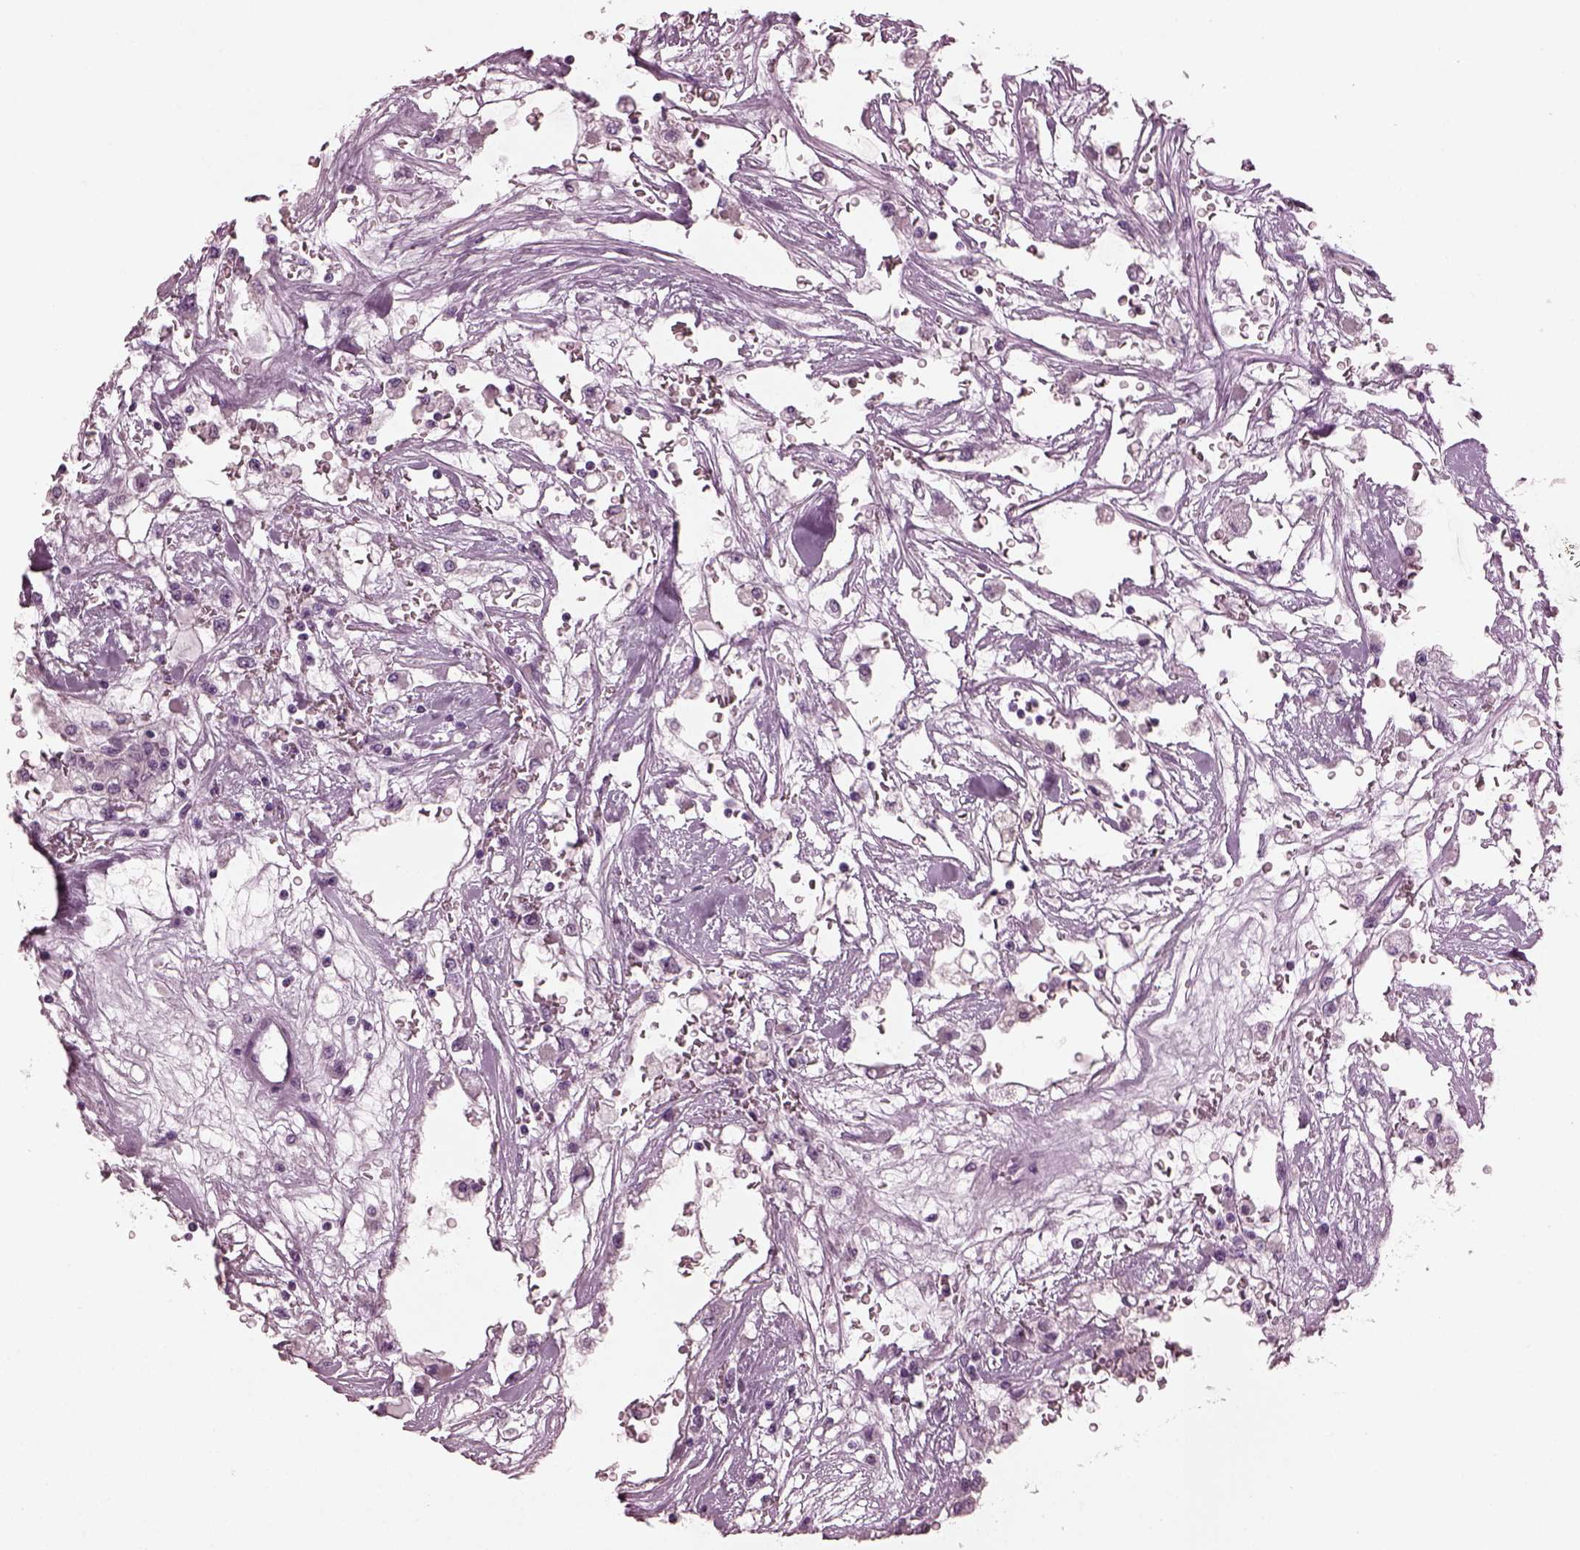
{"staining": {"intensity": "negative", "quantity": "none", "location": "none"}, "tissue": "renal cancer", "cell_type": "Tumor cells", "image_type": "cancer", "snomed": [{"axis": "morphology", "description": "Adenocarcinoma, NOS"}, {"axis": "topography", "description": "Kidney"}], "caption": "A high-resolution photomicrograph shows immunohistochemistry (IHC) staining of renal cancer (adenocarcinoma), which demonstrates no significant staining in tumor cells.", "gene": "SLC6A17", "patient": {"sex": "male", "age": 59}}